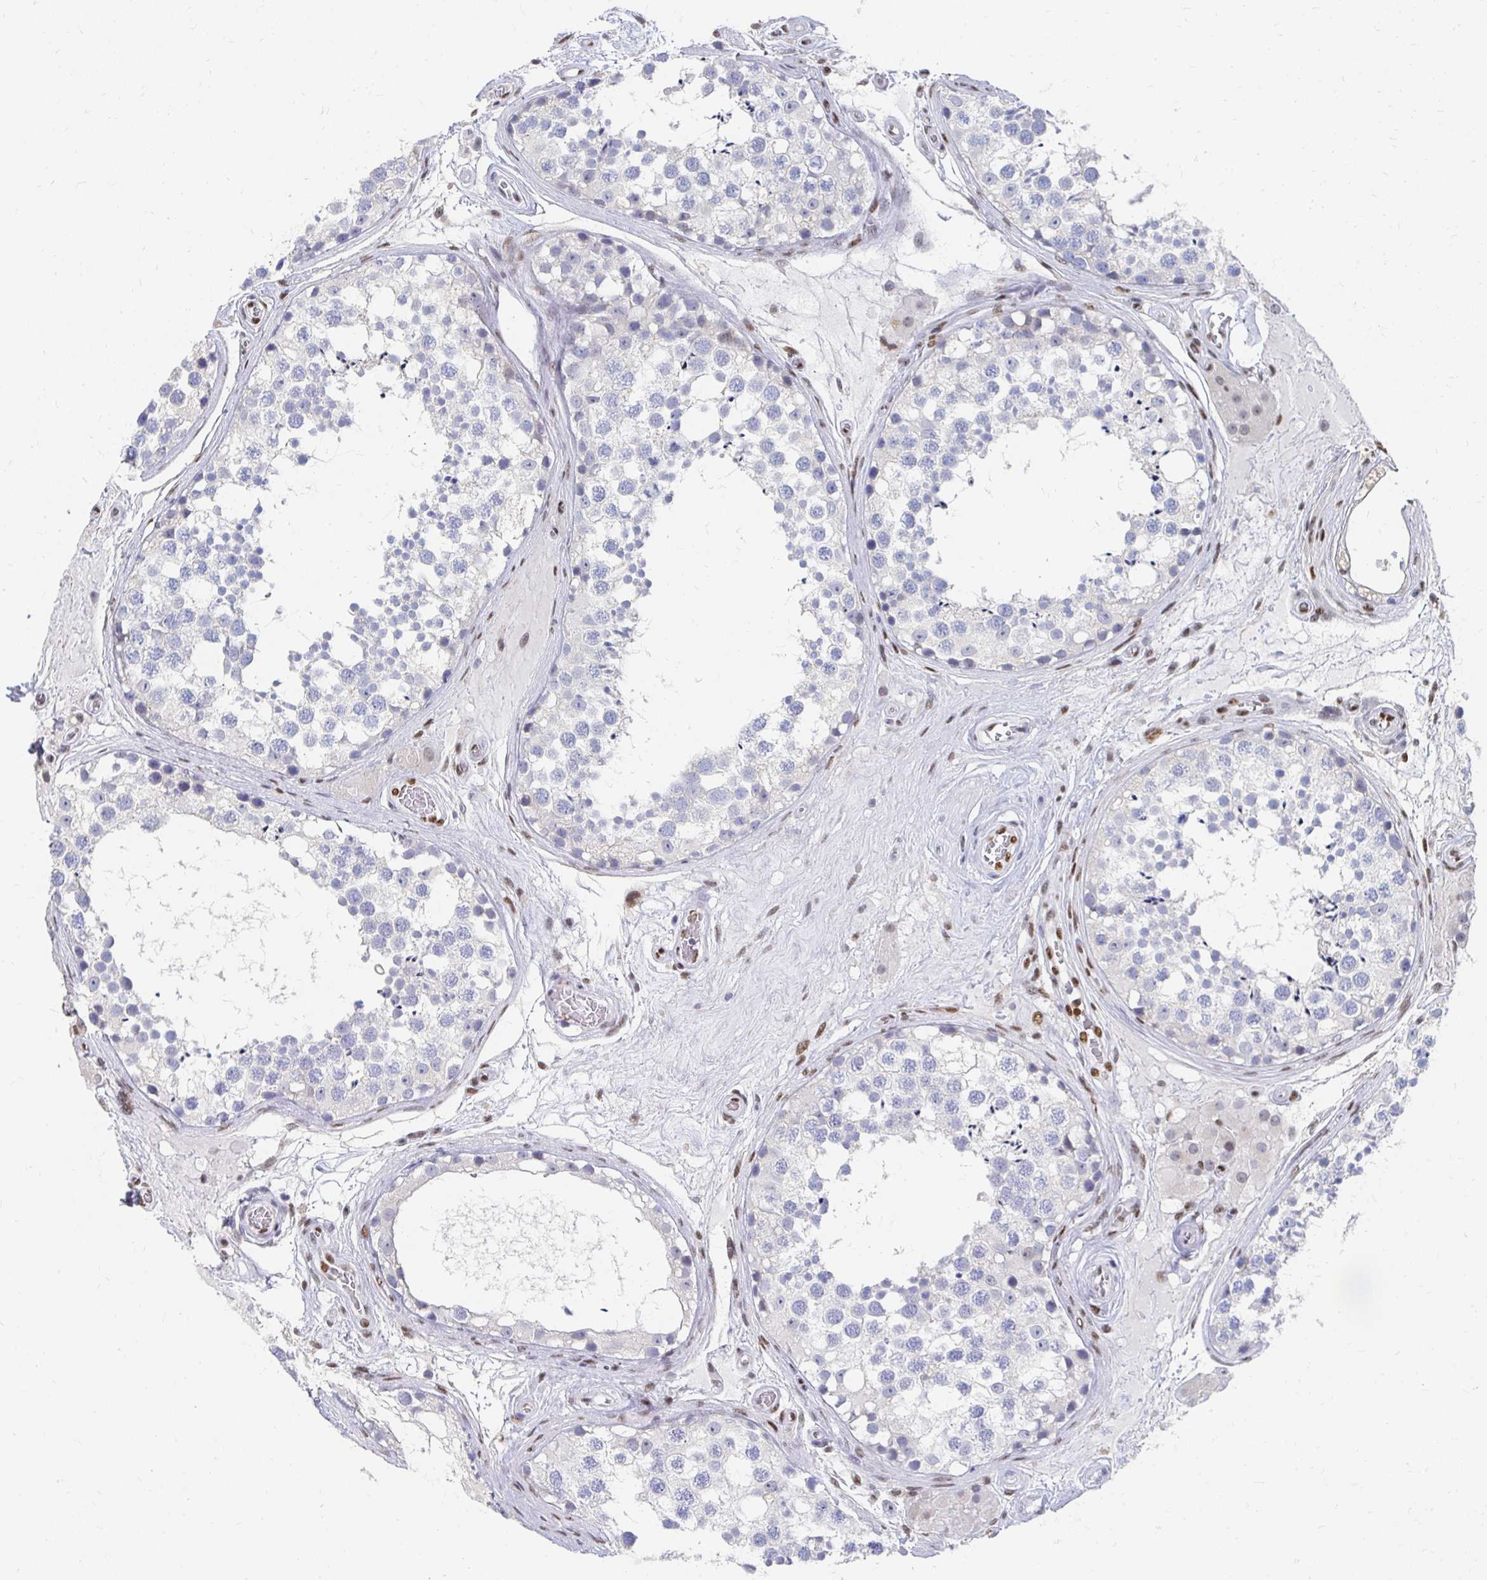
{"staining": {"intensity": "negative", "quantity": "none", "location": "none"}, "tissue": "testis", "cell_type": "Cells in seminiferous ducts", "image_type": "normal", "snomed": [{"axis": "morphology", "description": "Normal tissue, NOS"}, {"axis": "morphology", "description": "Seminoma, NOS"}, {"axis": "topography", "description": "Testis"}], "caption": "Immunohistochemical staining of normal testis reveals no significant staining in cells in seminiferous ducts.", "gene": "CLIC3", "patient": {"sex": "male", "age": 65}}